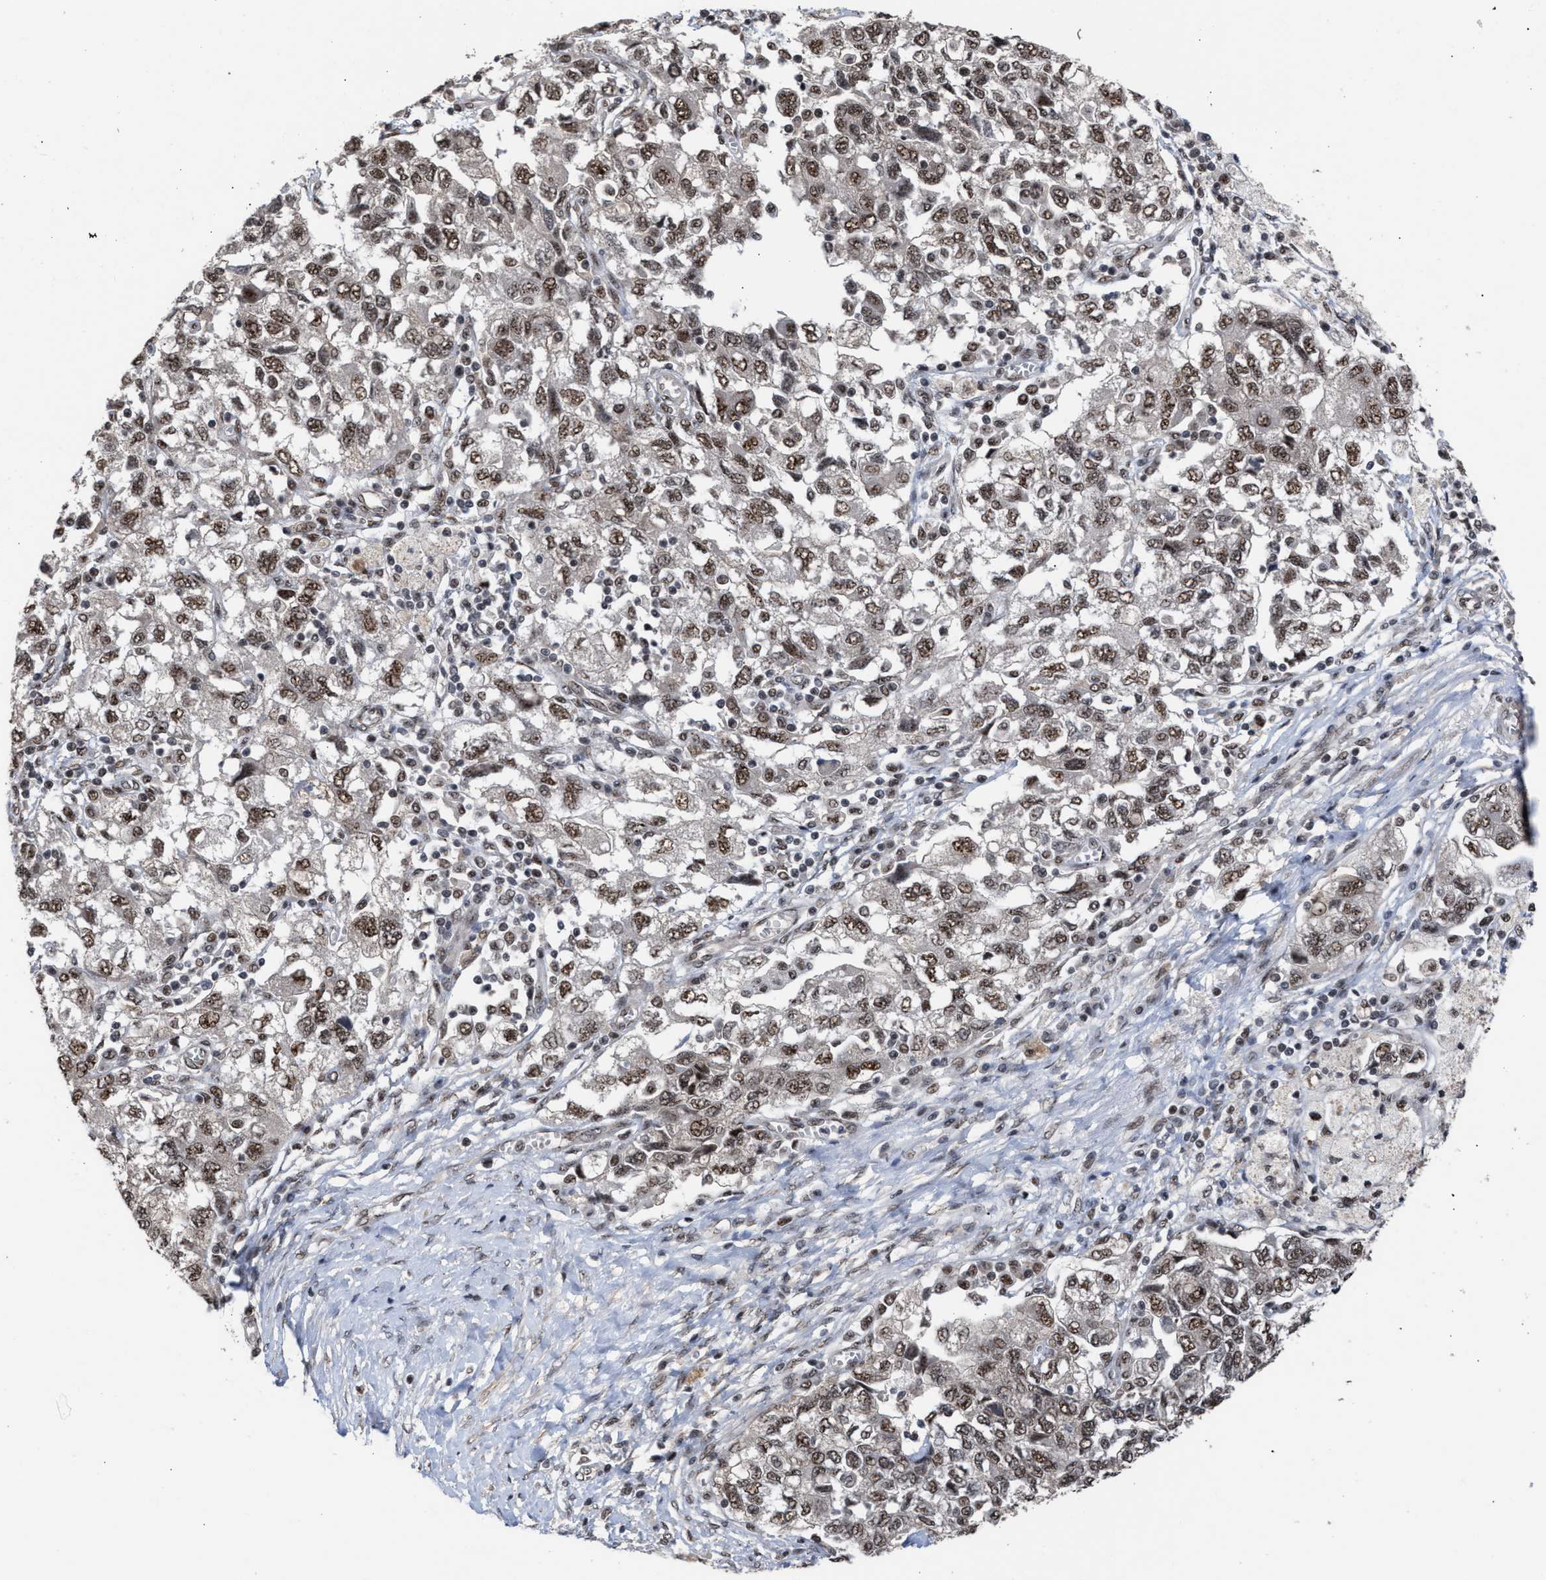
{"staining": {"intensity": "moderate", "quantity": ">75%", "location": "nuclear"}, "tissue": "ovarian cancer", "cell_type": "Tumor cells", "image_type": "cancer", "snomed": [{"axis": "morphology", "description": "Carcinoma, NOS"}, {"axis": "morphology", "description": "Cystadenocarcinoma, serous, NOS"}, {"axis": "topography", "description": "Ovary"}], "caption": "Immunohistochemical staining of human ovarian cancer exhibits medium levels of moderate nuclear staining in about >75% of tumor cells. The protein of interest is shown in brown color, while the nuclei are stained blue.", "gene": "EIF4A3", "patient": {"sex": "female", "age": 69}}